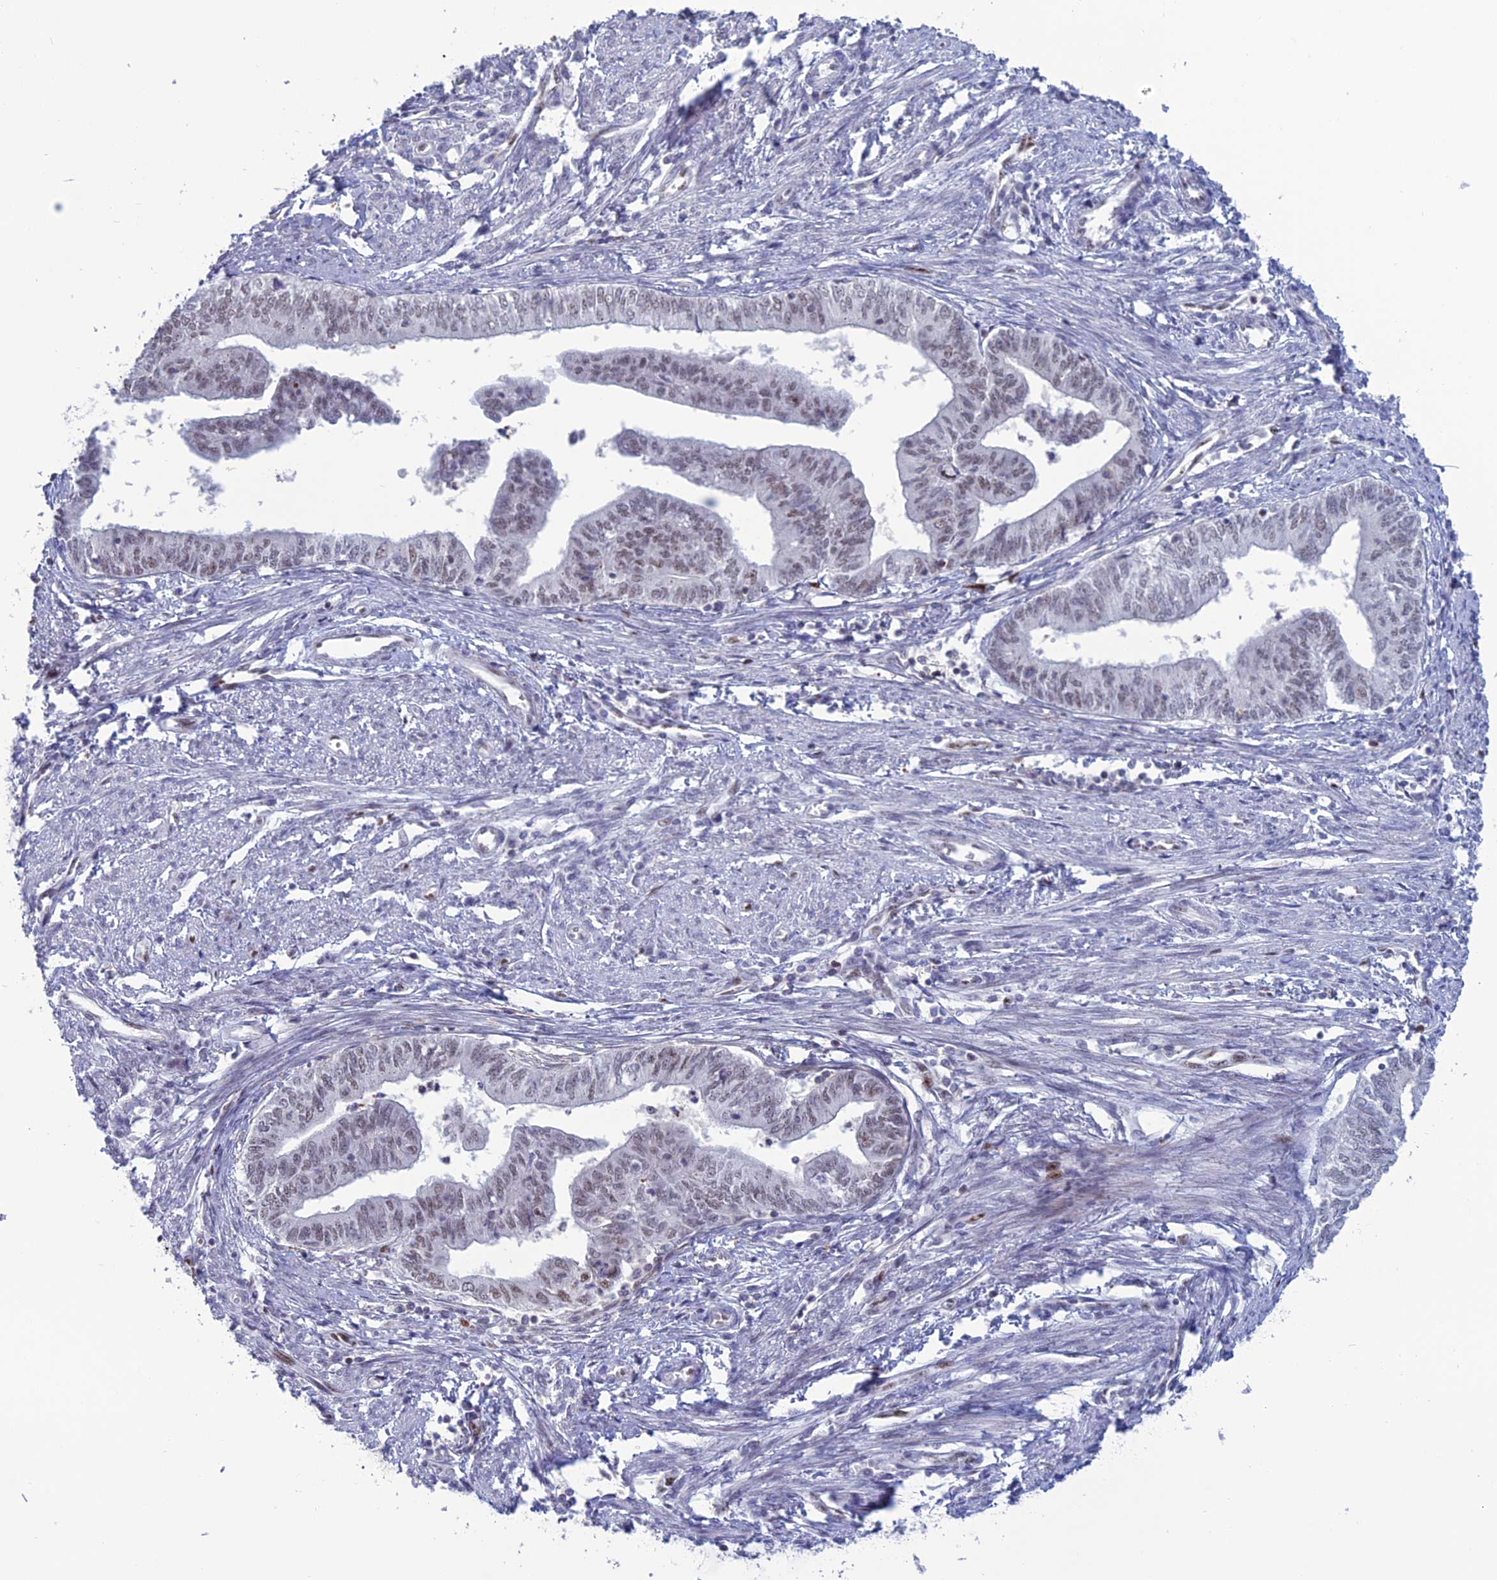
{"staining": {"intensity": "weak", "quantity": "25%-75%", "location": "nuclear"}, "tissue": "endometrial cancer", "cell_type": "Tumor cells", "image_type": "cancer", "snomed": [{"axis": "morphology", "description": "Adenocarcinoma, NOS"}, {"axis": "topography", "description": "Endometrium"}], "caption": "Adenocarcinoma (endometrial) stained for a protein (brown) exhibits weak nuclear positive staining in about 25%-75% of tumor cells.", "gene": "NOL4L", "patient": {"sex": "female", "age": 66}}